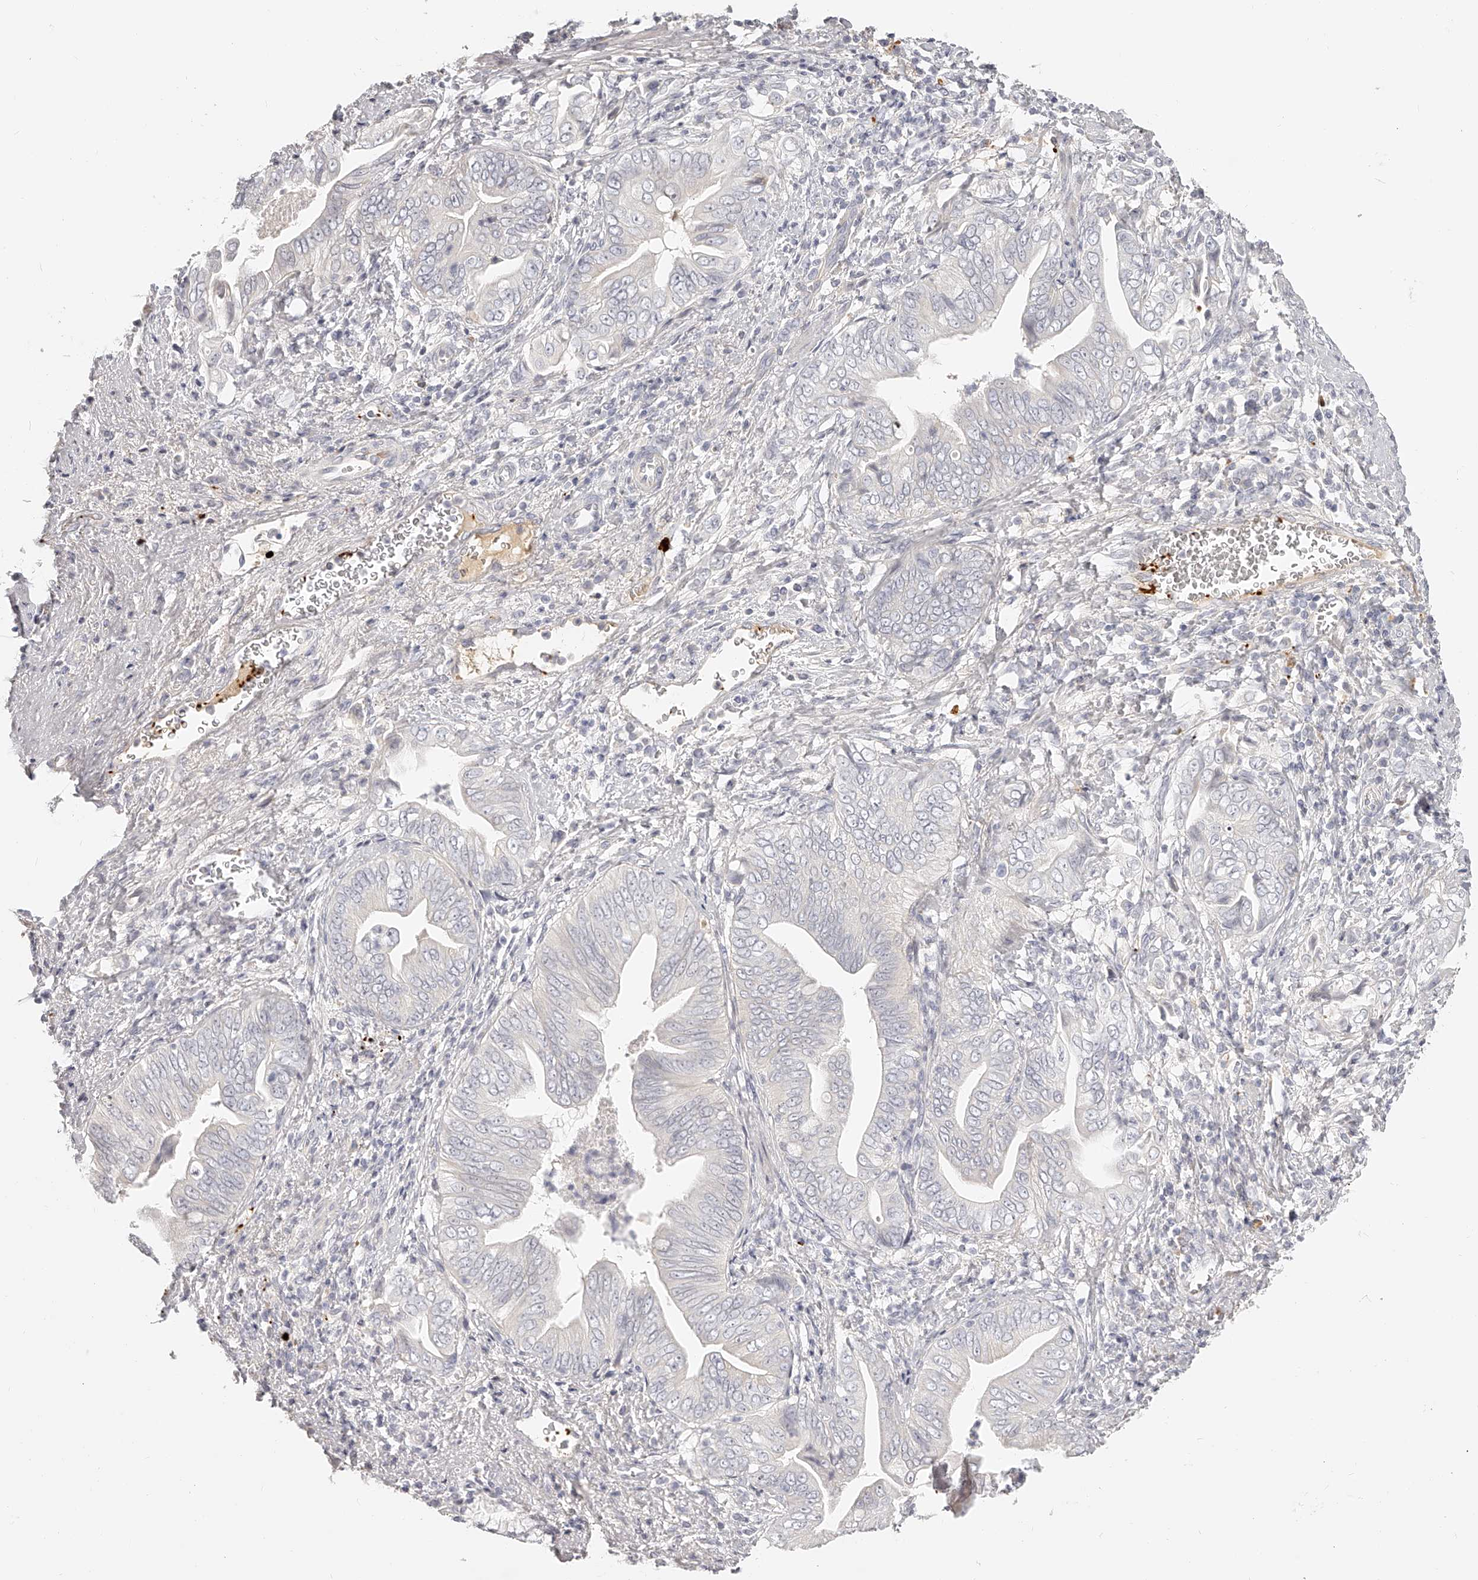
{"staining": {"intensity": "negative", "quantity": "none", "location": "none"}, "tissue": "pancreatic cancer", "cell_type": "Tumor cells", "image_type": "cancer", "snomed": [{"axis": "morphology", "description": "Adenocarcinoma, NOS"}, {"axis": "topography", "description": "Pancreas"}], "caption": "A photomicrograph of human adenocarcinoma (pancreatic) is negative for staining in tumor cells.", "gene": "ITGB3", "patient": {"sex": "male", "age": 75}}